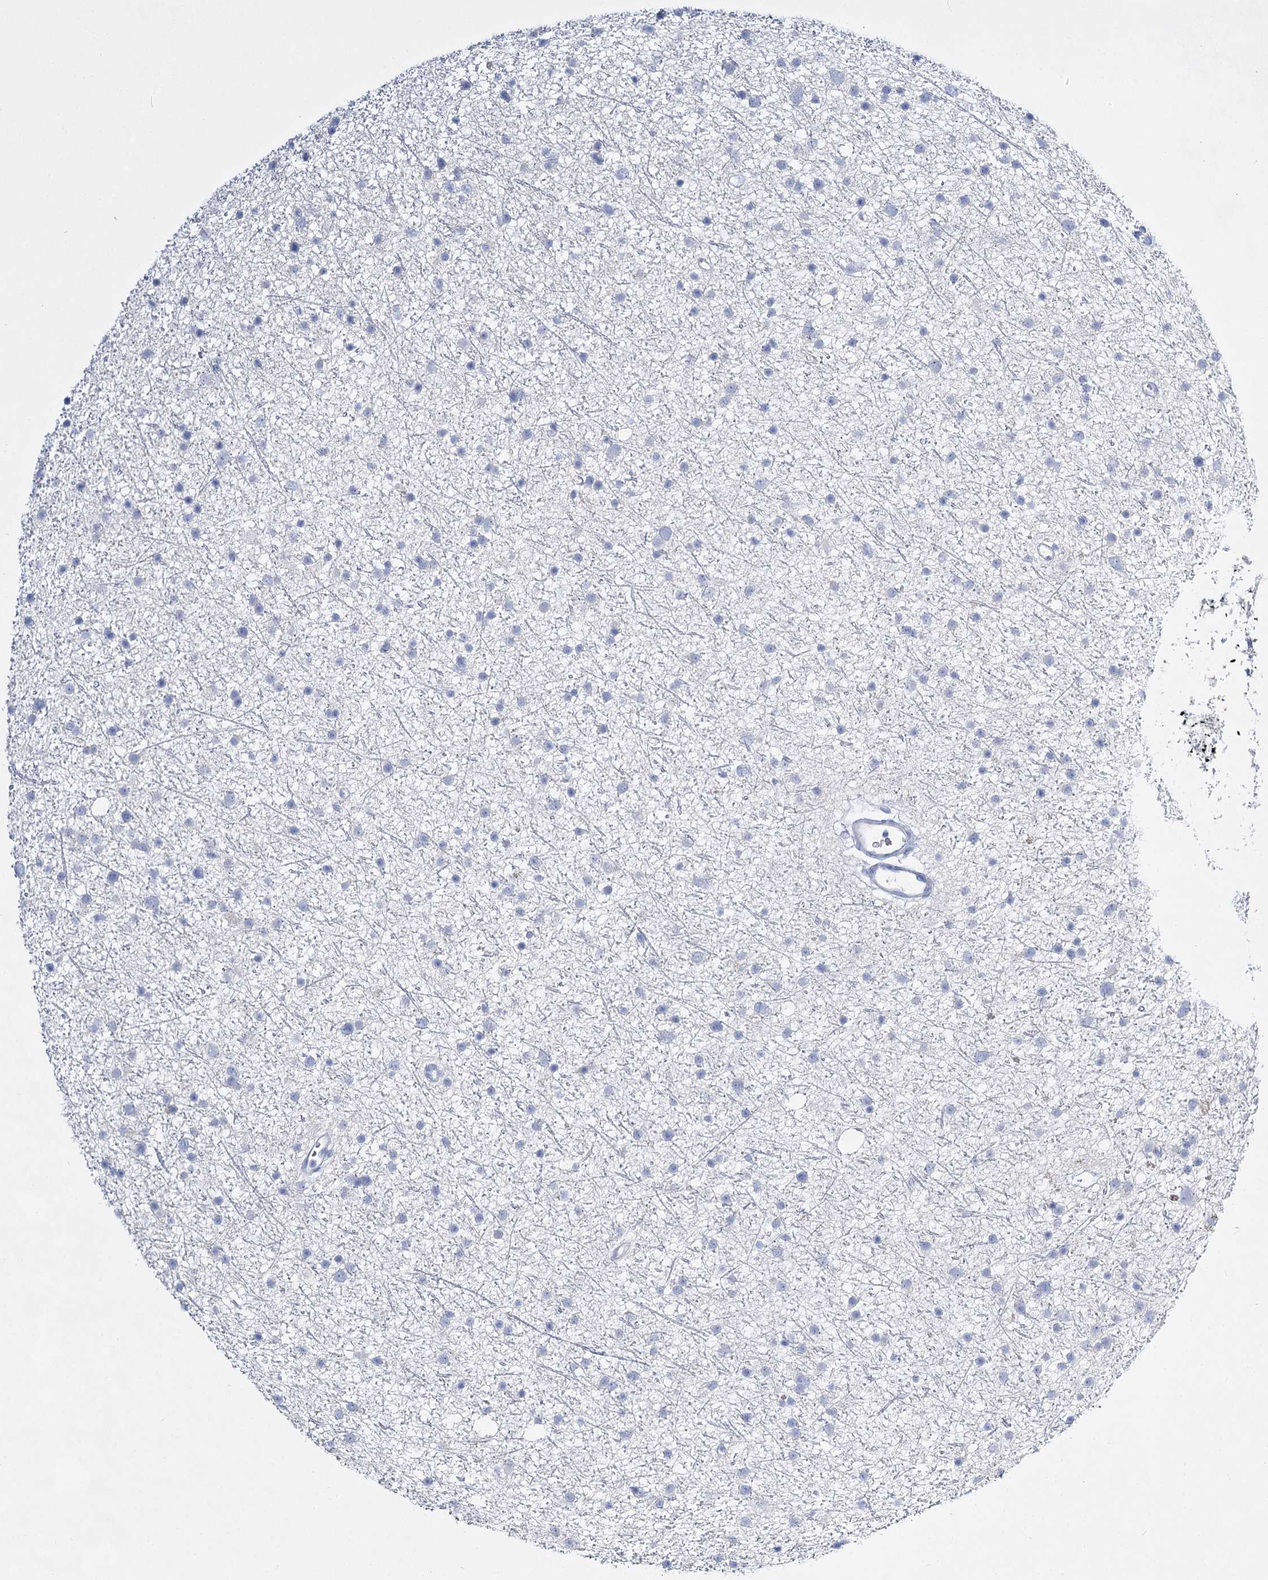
{"staining": {"intensity": "negative", "quantity": "none", "location": "none"}, "tissue": "glioma", "cell_type": "Tumor cells", "image_type": "cancer", "snomed": [{"axis": "morphology", "description": "Glioma, malignant, Low grade"}, {"axis": "topography", "description": "Cerebral cortex"}], "caption": "Human glioma stained for a protein using immunohistochemistry displays no staining in tumor cells.", "gene": "SLC17A2", "patient": {"sex": "female", "age": 39}}